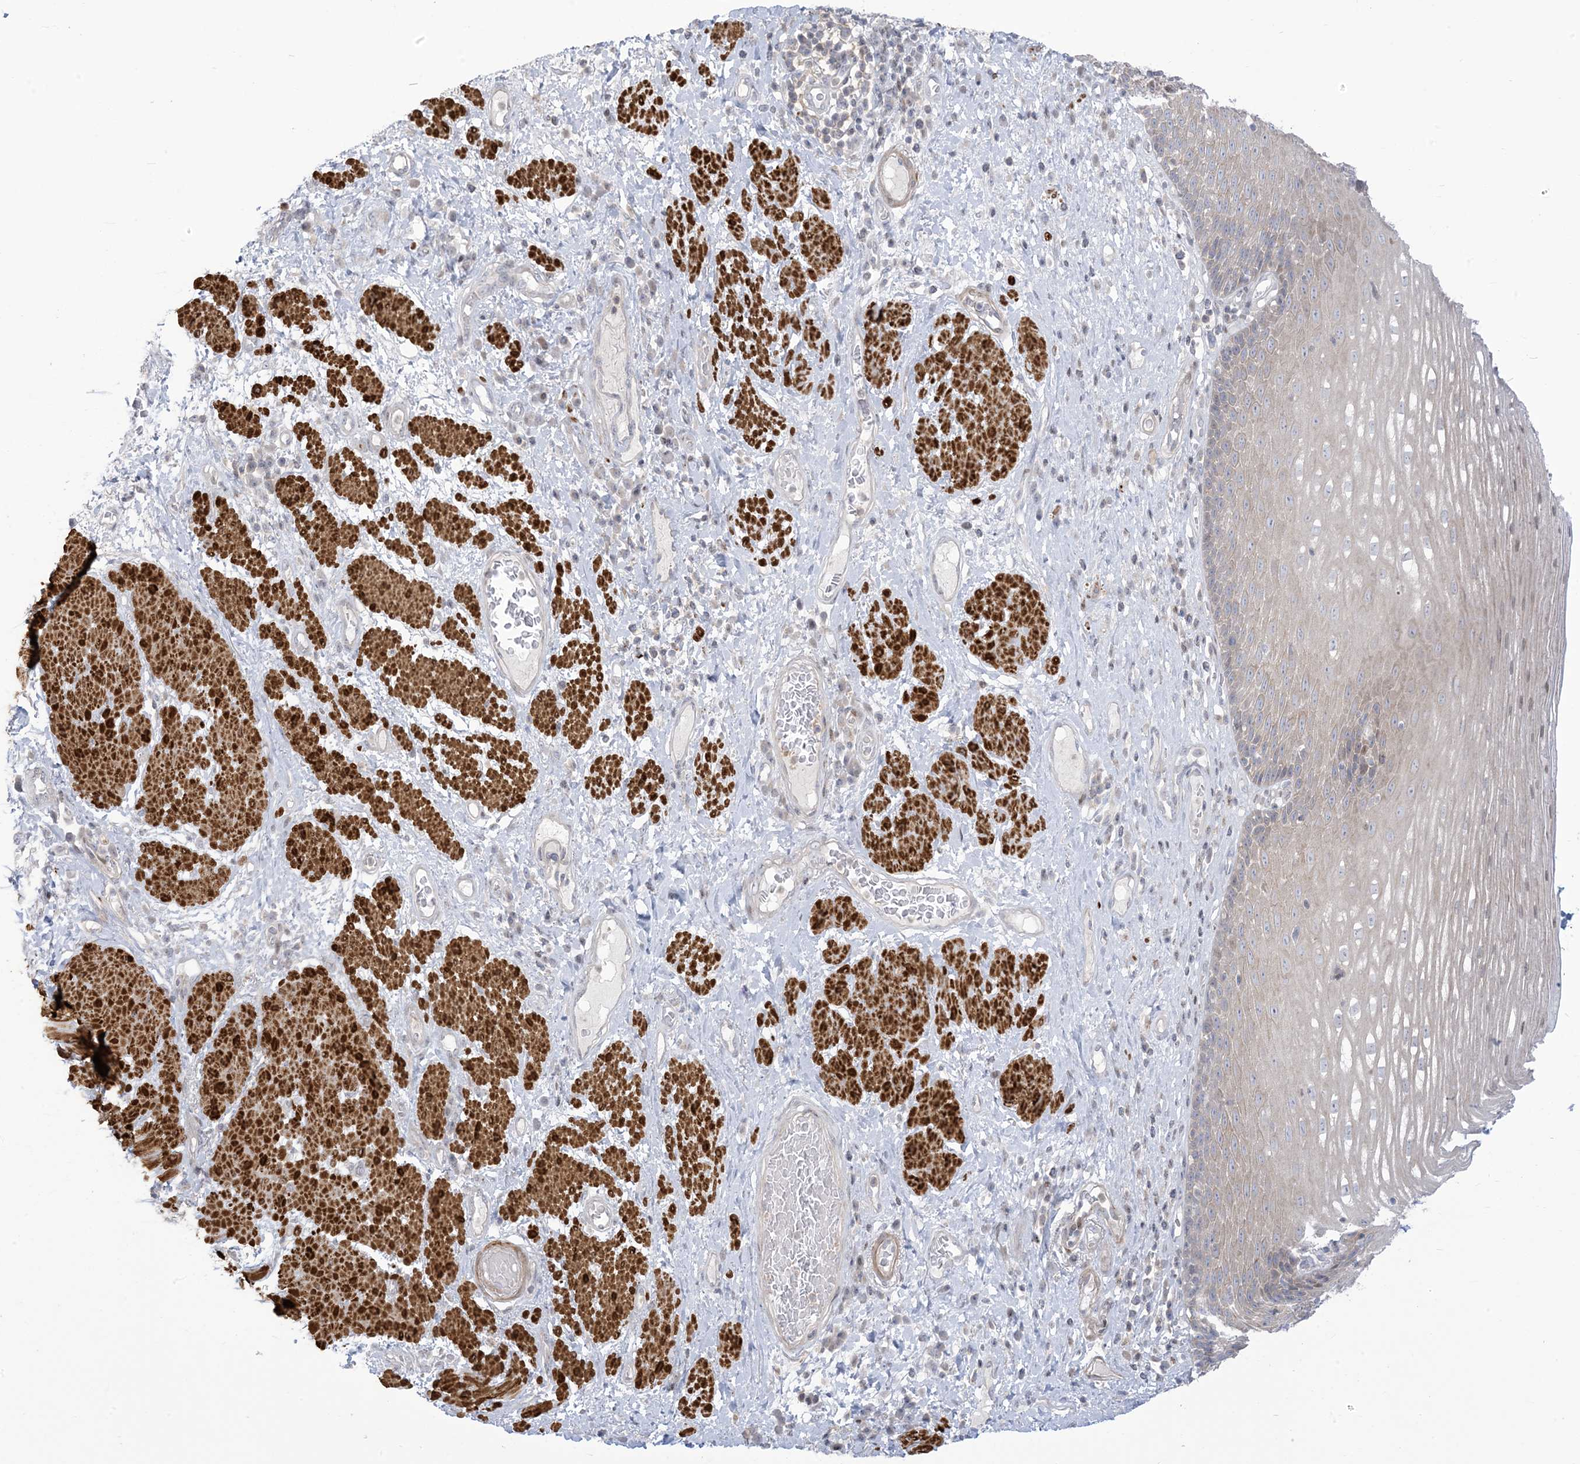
{"staining": {"intensity": "weak", "quantity": "25%-75%", "location": "cytoplasmic/membranous"}, "tissue": "esophagus", "cell_type": "Squamous epithelial cells", "image_type": "normal", "snomed": [{"axis": "morphology", "description": "Normal tissue, NOS"}, {"axis": "morphology", "description": "Adenocarcinoma, NOS"}, {"axis": "topography", "description": "Esophagus"}], "caption": "This is a micrograph of immunohistochemistry staining of normal esophagus, which shows weak staining in the cytoplasmic/membranous of squamous epithelial cells.", "gene": "AFTPH", "patient": {"sex": "male", "age": 62}}